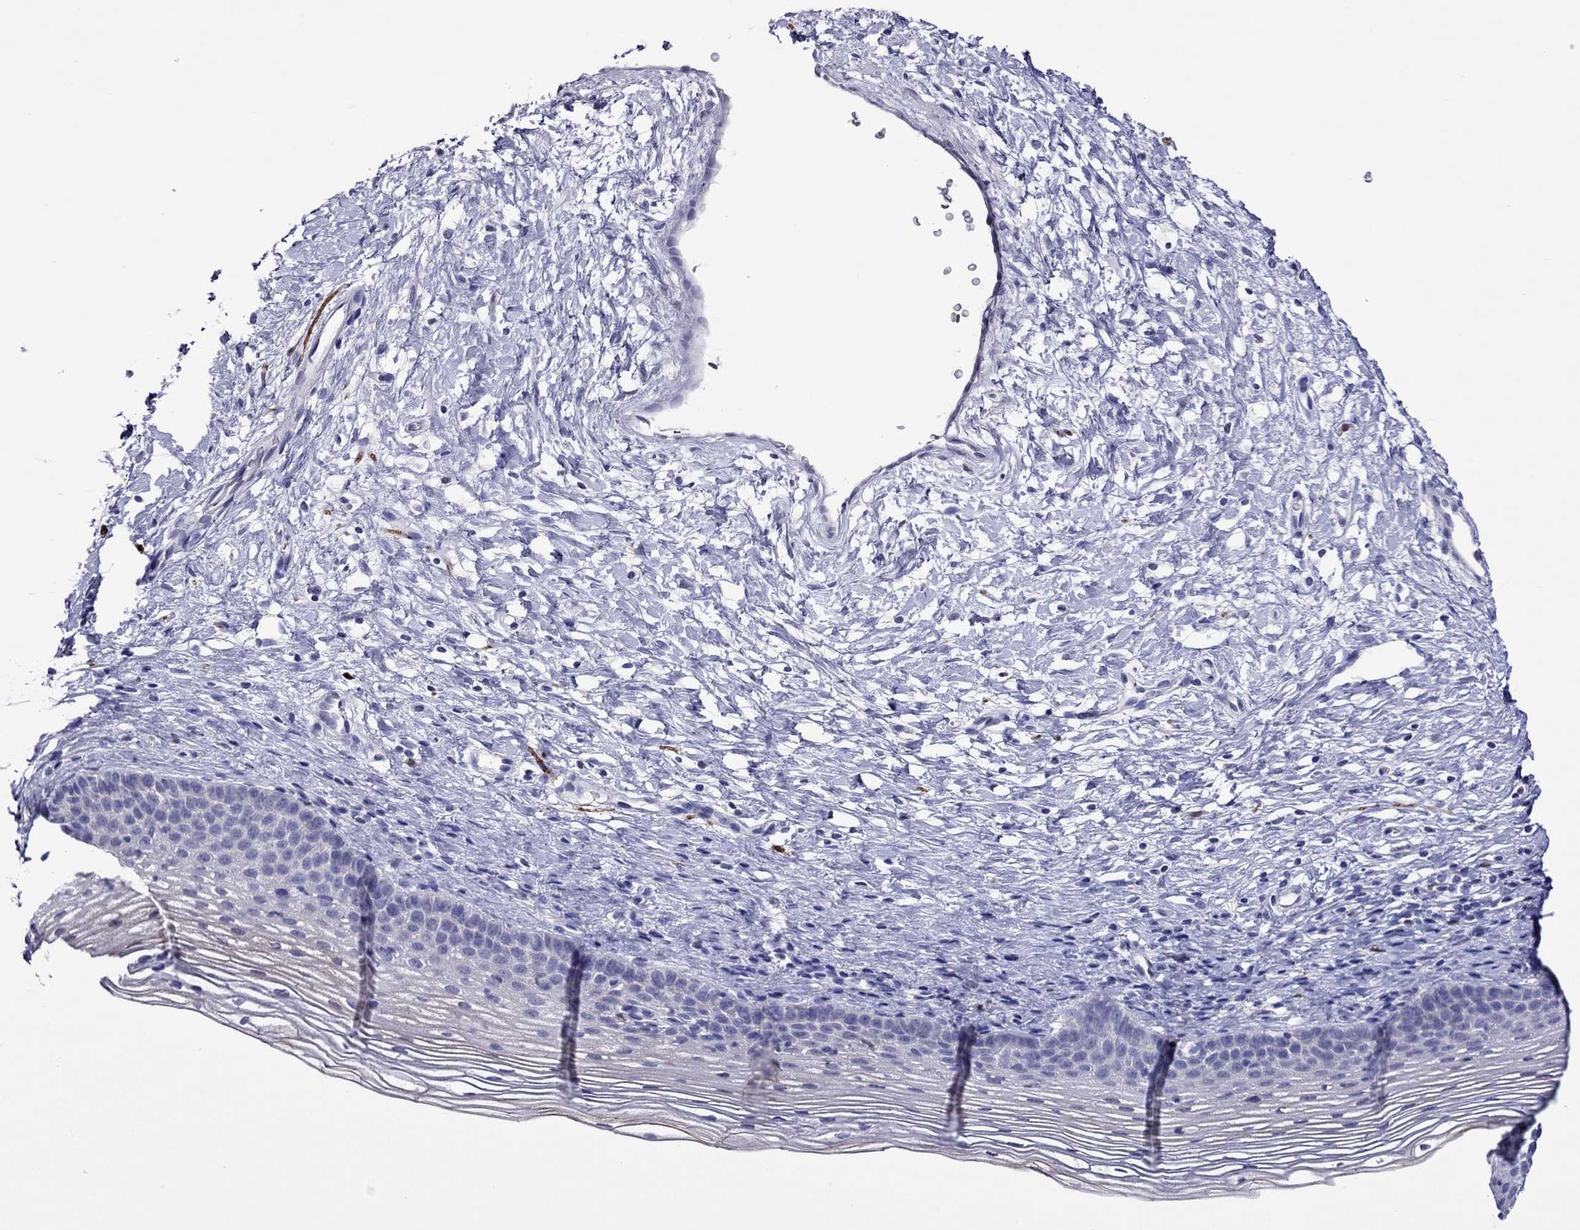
{"staining": {"intensity": "negative", "quantity": "none", "location": "none"}, "tissue": "cervix", "cell_type": "Glandular cells", "image_type": "normal", "snomed": [{"axis": "morphology", "description": "Normal tissue, NOS"}, {"axis": "topography", "description": "Cervix"}], "caption": "IHC micrograph of benign human cervix stained for a protein (brown), which reveals no positivity in glandular cells.", "gene": "MPZ", "patient": {"sex": "female", "age": 39}}